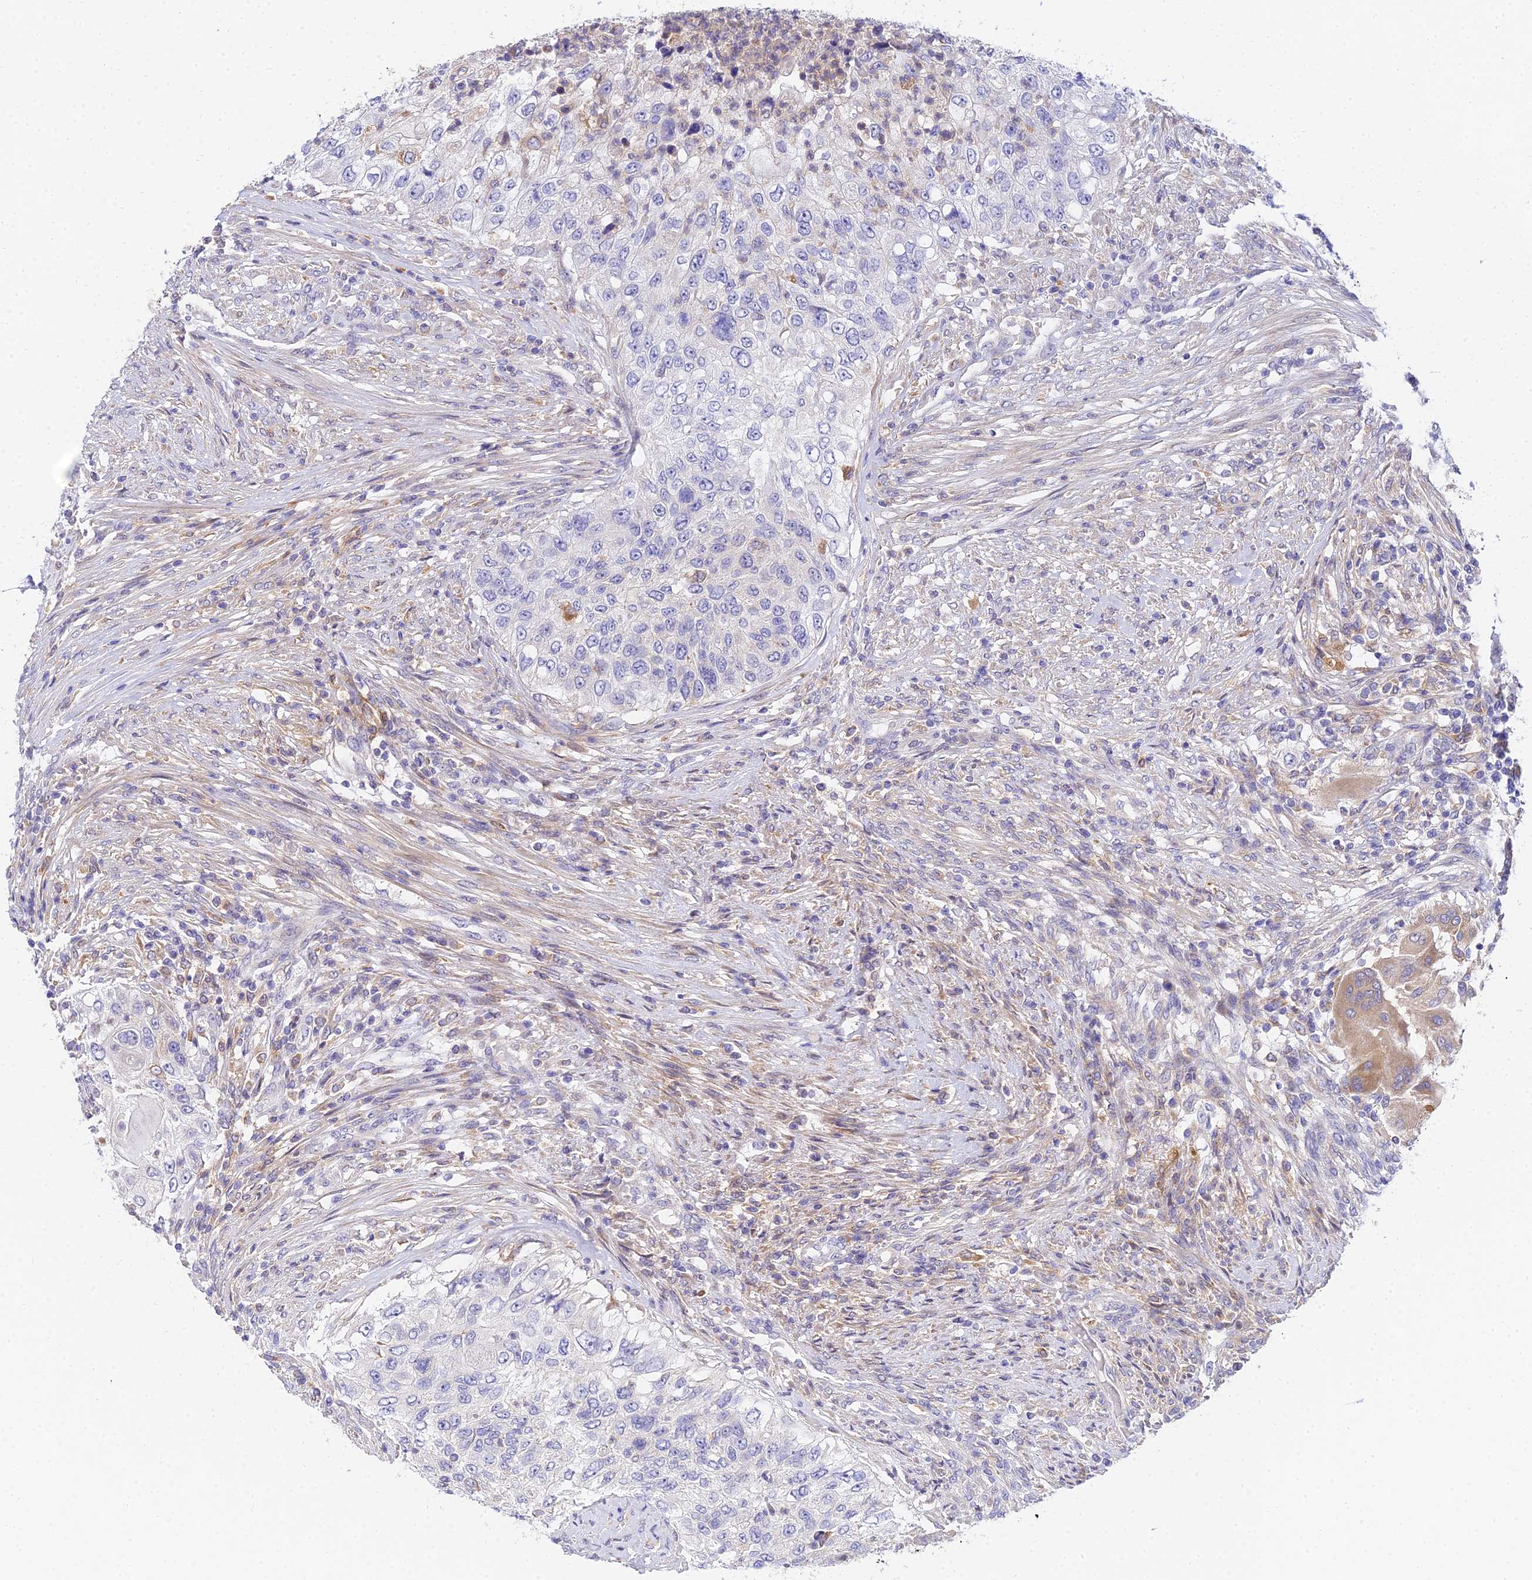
{"staining": {"intensity": "negative", "quantity": "none", "location": "none"}, "tissue": "urothelial cancer", "cell_type": "Tumor cells", "image_type": "cancer", "snomed": [{"axis": "morphology", "description": "Urothelial carcinoma, High grade"}, {"axis": "topography", "description": "Urinary bladder"}], "caption": "High magnification brightfield microscopy of high-grade urothelial carcinoma stained with DAB (3,3'-diaminobenzidine) (brown) and counterstained with hematoxylin (blue): tumor cells show no significant expression. The staining was performed using DAB to visualize the protein expression in brown, while the nuclei were stained in blue with hematoxylin (Magnification: 20x).", "gene": "ARL8B", "patient": {"sex": "female", "age": 60}}